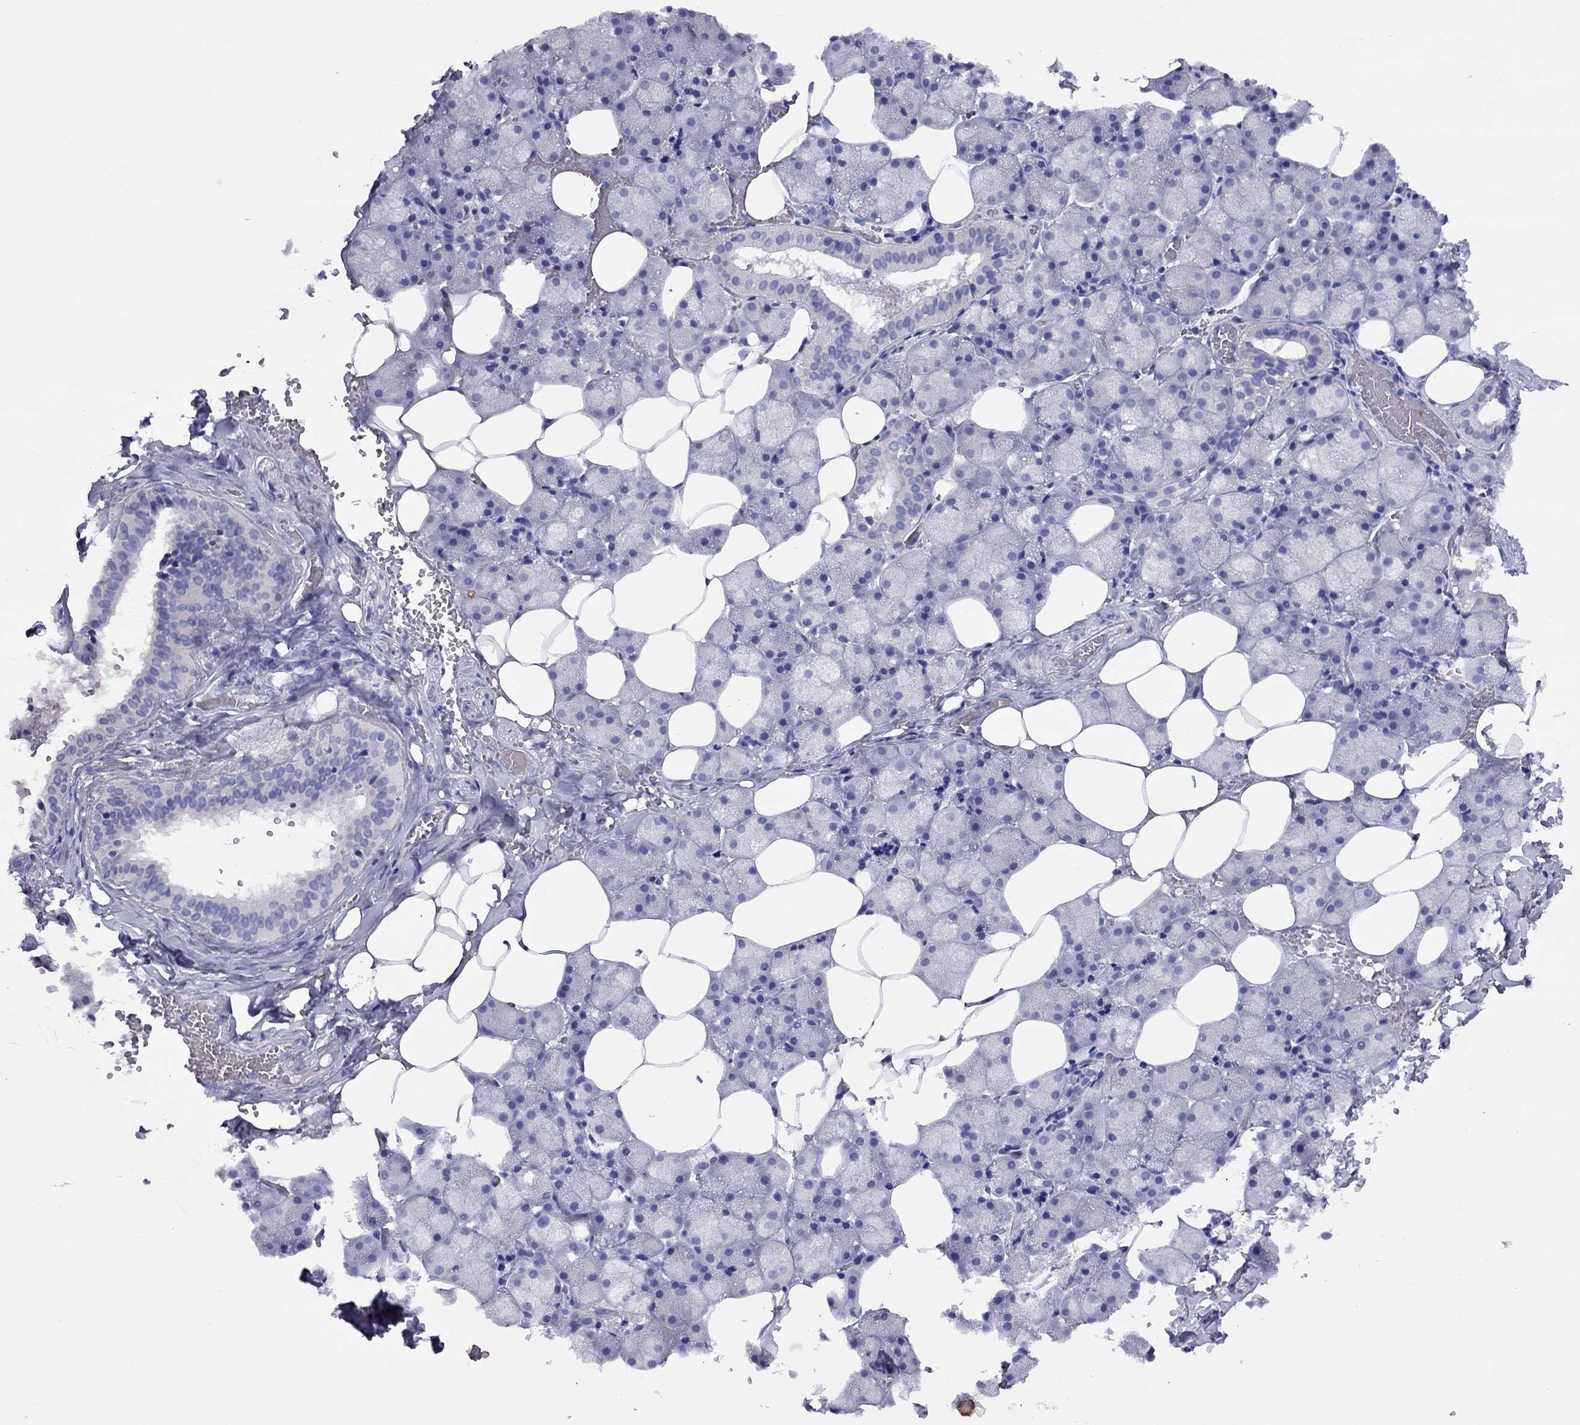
{"staining": {"intensity": "negative", "quantity": "none", "location": "none"}, "tissue": "salivary gland", "cell_type": "Glandular cells", "image_type": "normal", "snomed": [{"axis": "morphology", "description": "Normal tissue, NOS"}, {"axis": "topography", "description": "Salivary gland"}], "caption": "The micrograph displays no staining of glandular cells in unremarkable salivary gland. (Immunohistochemistry (ihc), brightfield microscopy, high magnification).", "gene": "LRIT2", "patient": {"sex": "male", "age": 38}}